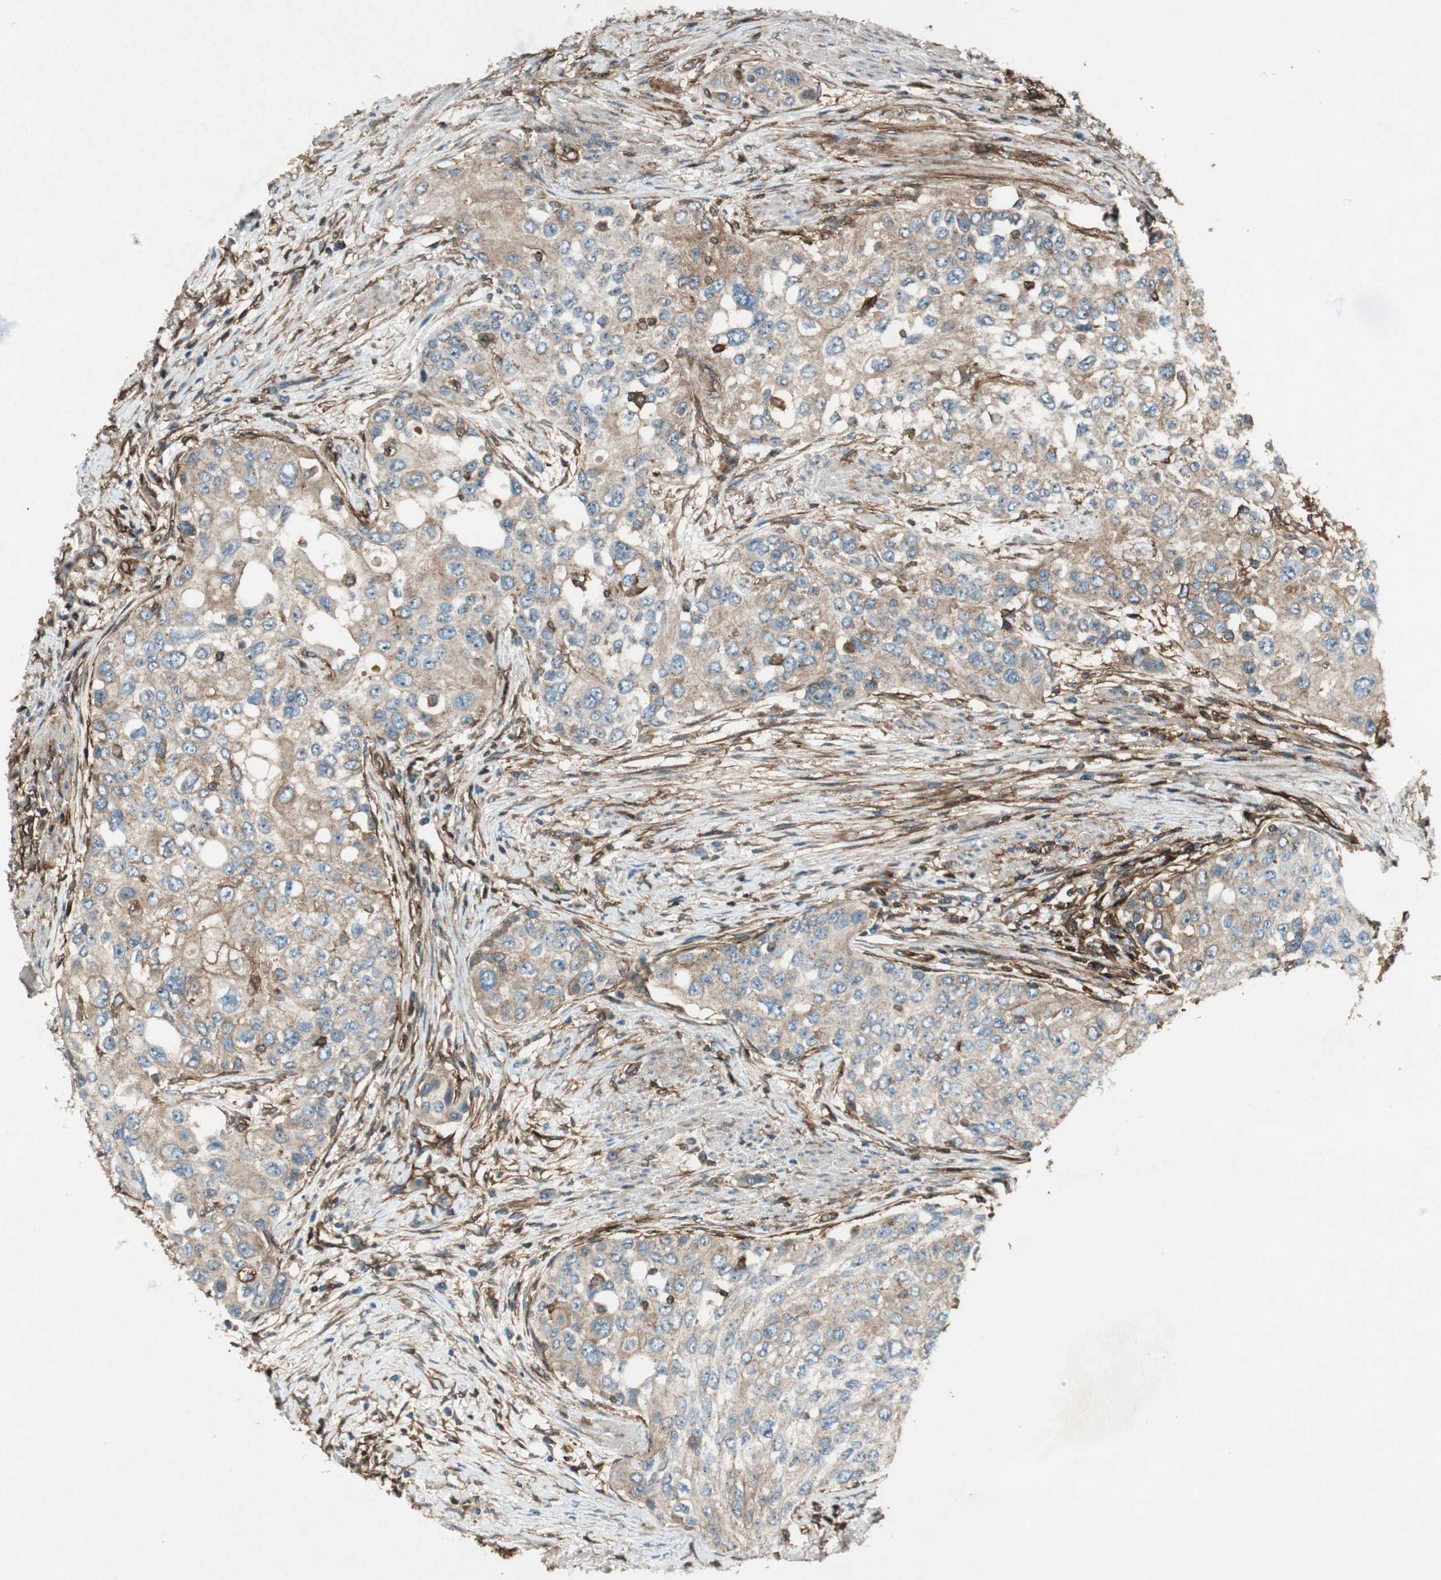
{"staining": {"intensity": "weak", "quantity": ">75%", "location": "cytoplasmic/membranous"}, "tissue": "urothelial cancer", "cell_type": "Tumor cells", "image_type": "cancer", "snomed": [{"axis": "morphology", "description": "Urothelial carcinoma, High grade"}, {"axis": "topography", "description": "Urinary bladder"}], "caption": "Protein staining by immunohistochemistry (IHC) displays weak cytoplasmic/membranous positivity in approximately >75% of tumor cells in high-grade urothelial carcinoma.", "gene": "BTN3A3", "patient": {"sex": "female", "age": 56}}